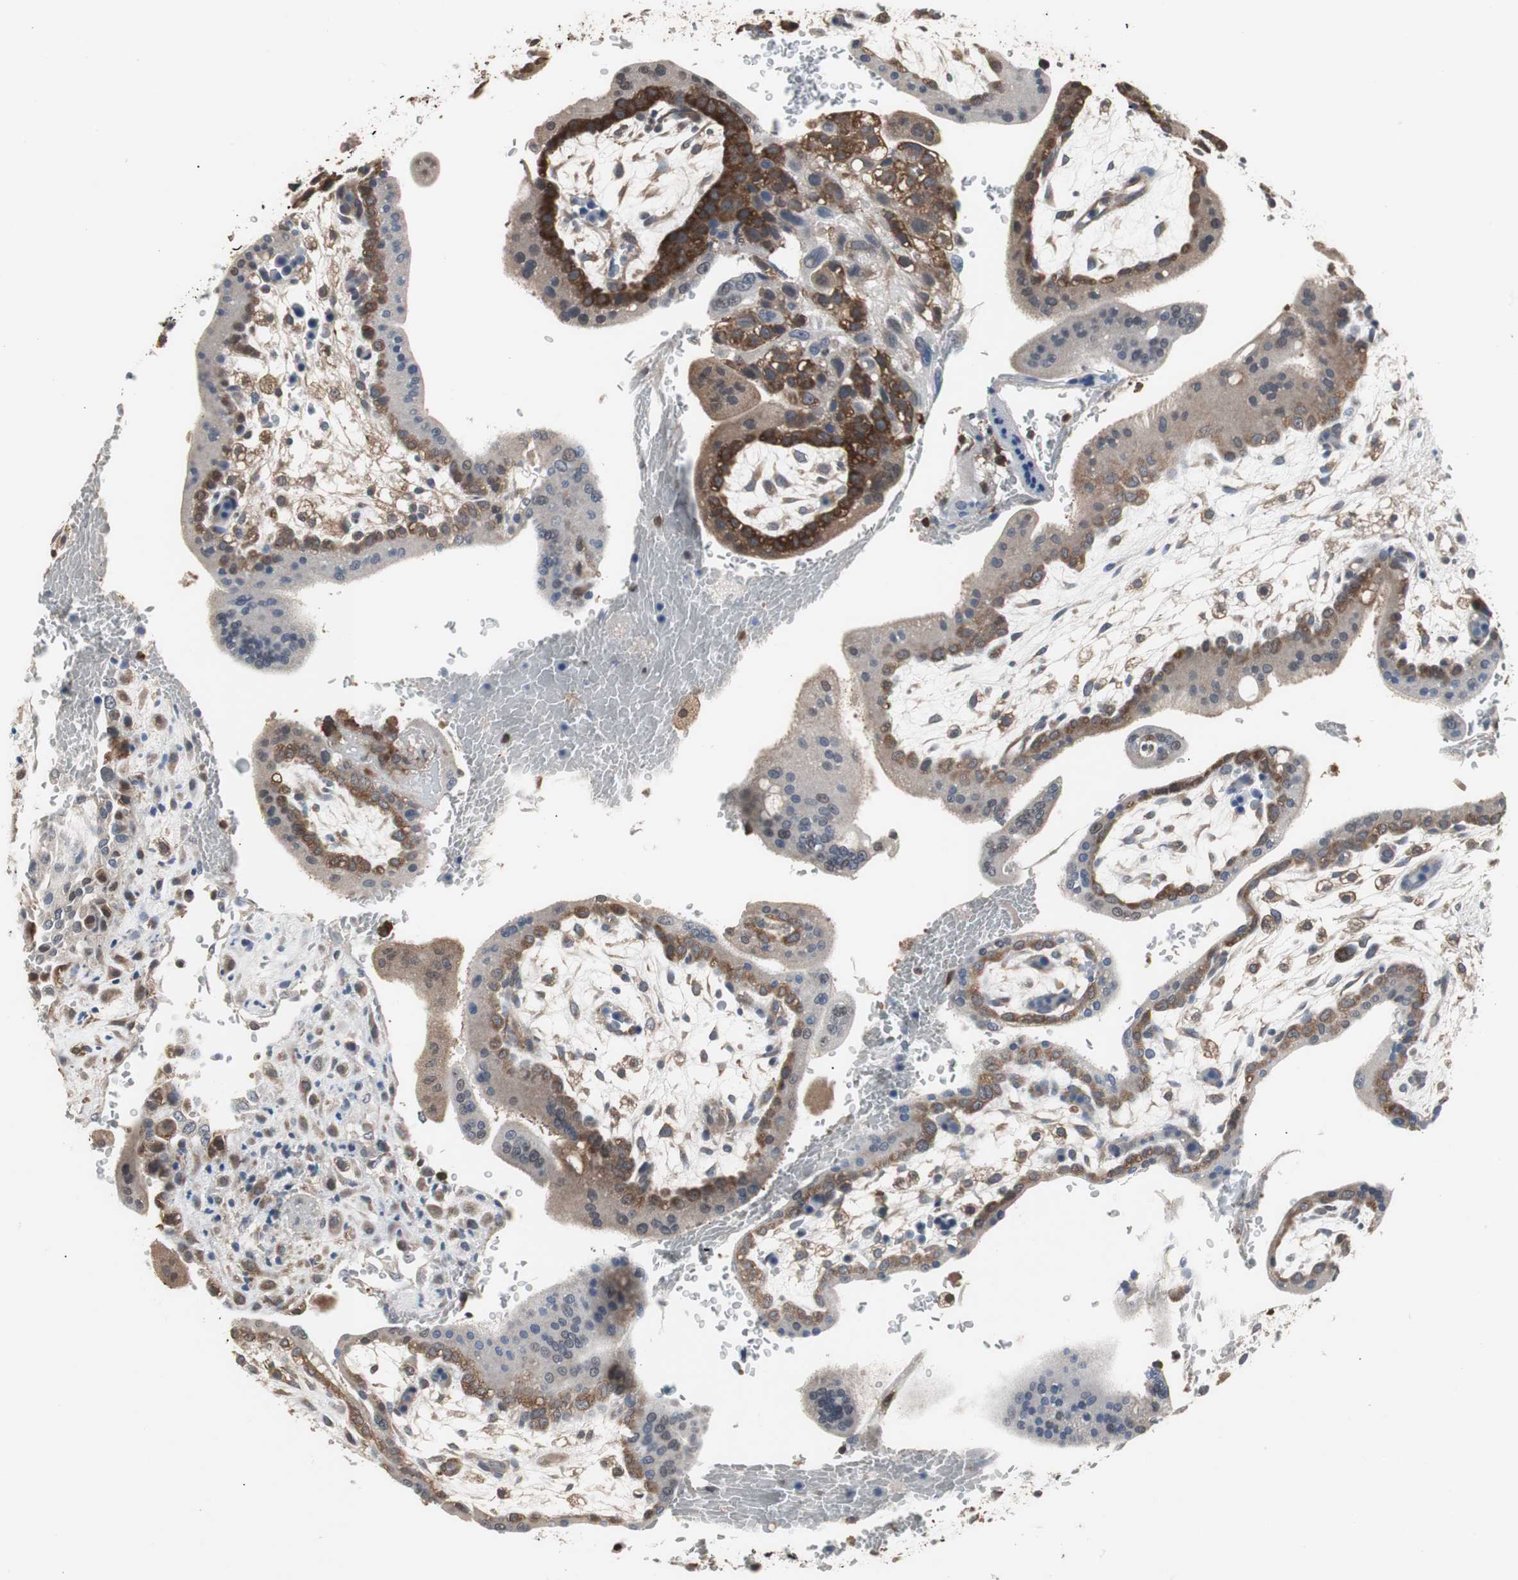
{"staining": {"intensity": "weak", "quantity": ">75%", "location": "cytoplasmic/membranous"}, "tissue": "placenta", "cell_type": "Decidual cells", "image_type": "normal", "snomed": [{"axis": "morphology", "description": "Normal tissue, NOS"}, {"axis": "topography", "description": "Placenta"}], "caption": "Placenta stained with DAB immunohistochemistry (IHC) reveals low levels of weak cytoplasmic/membranous expression in about >75% of decidual cells.", "gene": "ZSCAN22", "patient": {"sex": "female", "age": 35}}